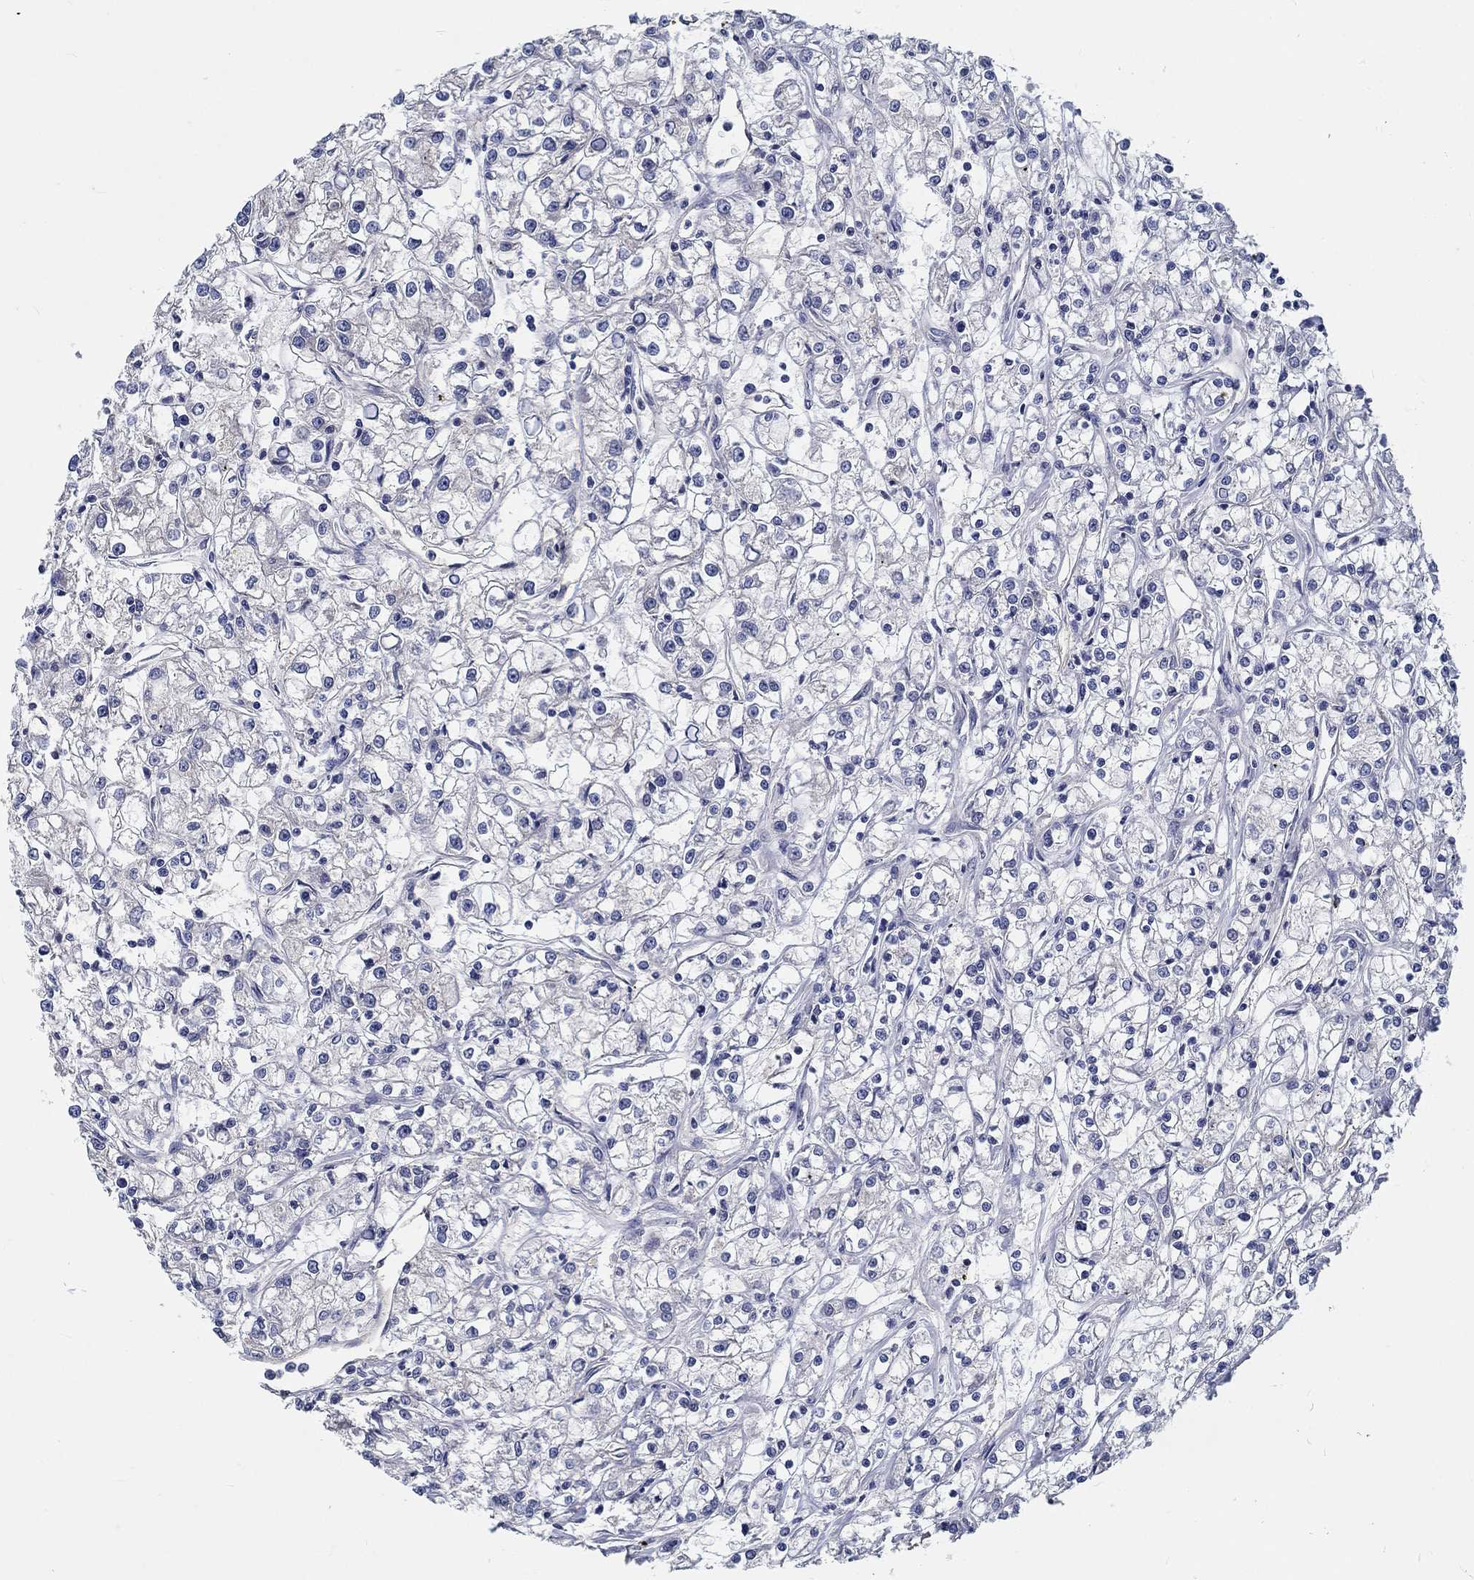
{"staining": {"intensity": "negative", "quantity": "none", "location": "none"}, "tissue": "renal cancer", "cell_type": "Tumor cells", "image_type": "cancer", "snomed": [{"axis": "morphology", "description": "Adenocarcinoma, NOS"}, {"axis": "topography", "description": "Kidney"}], "caption": "Renal cancer was stained to show a protein in brown. There is no significant staining in tumor cells.", "gene": "MYBPC1", "patient": {"sex": "female", "age": 59}}